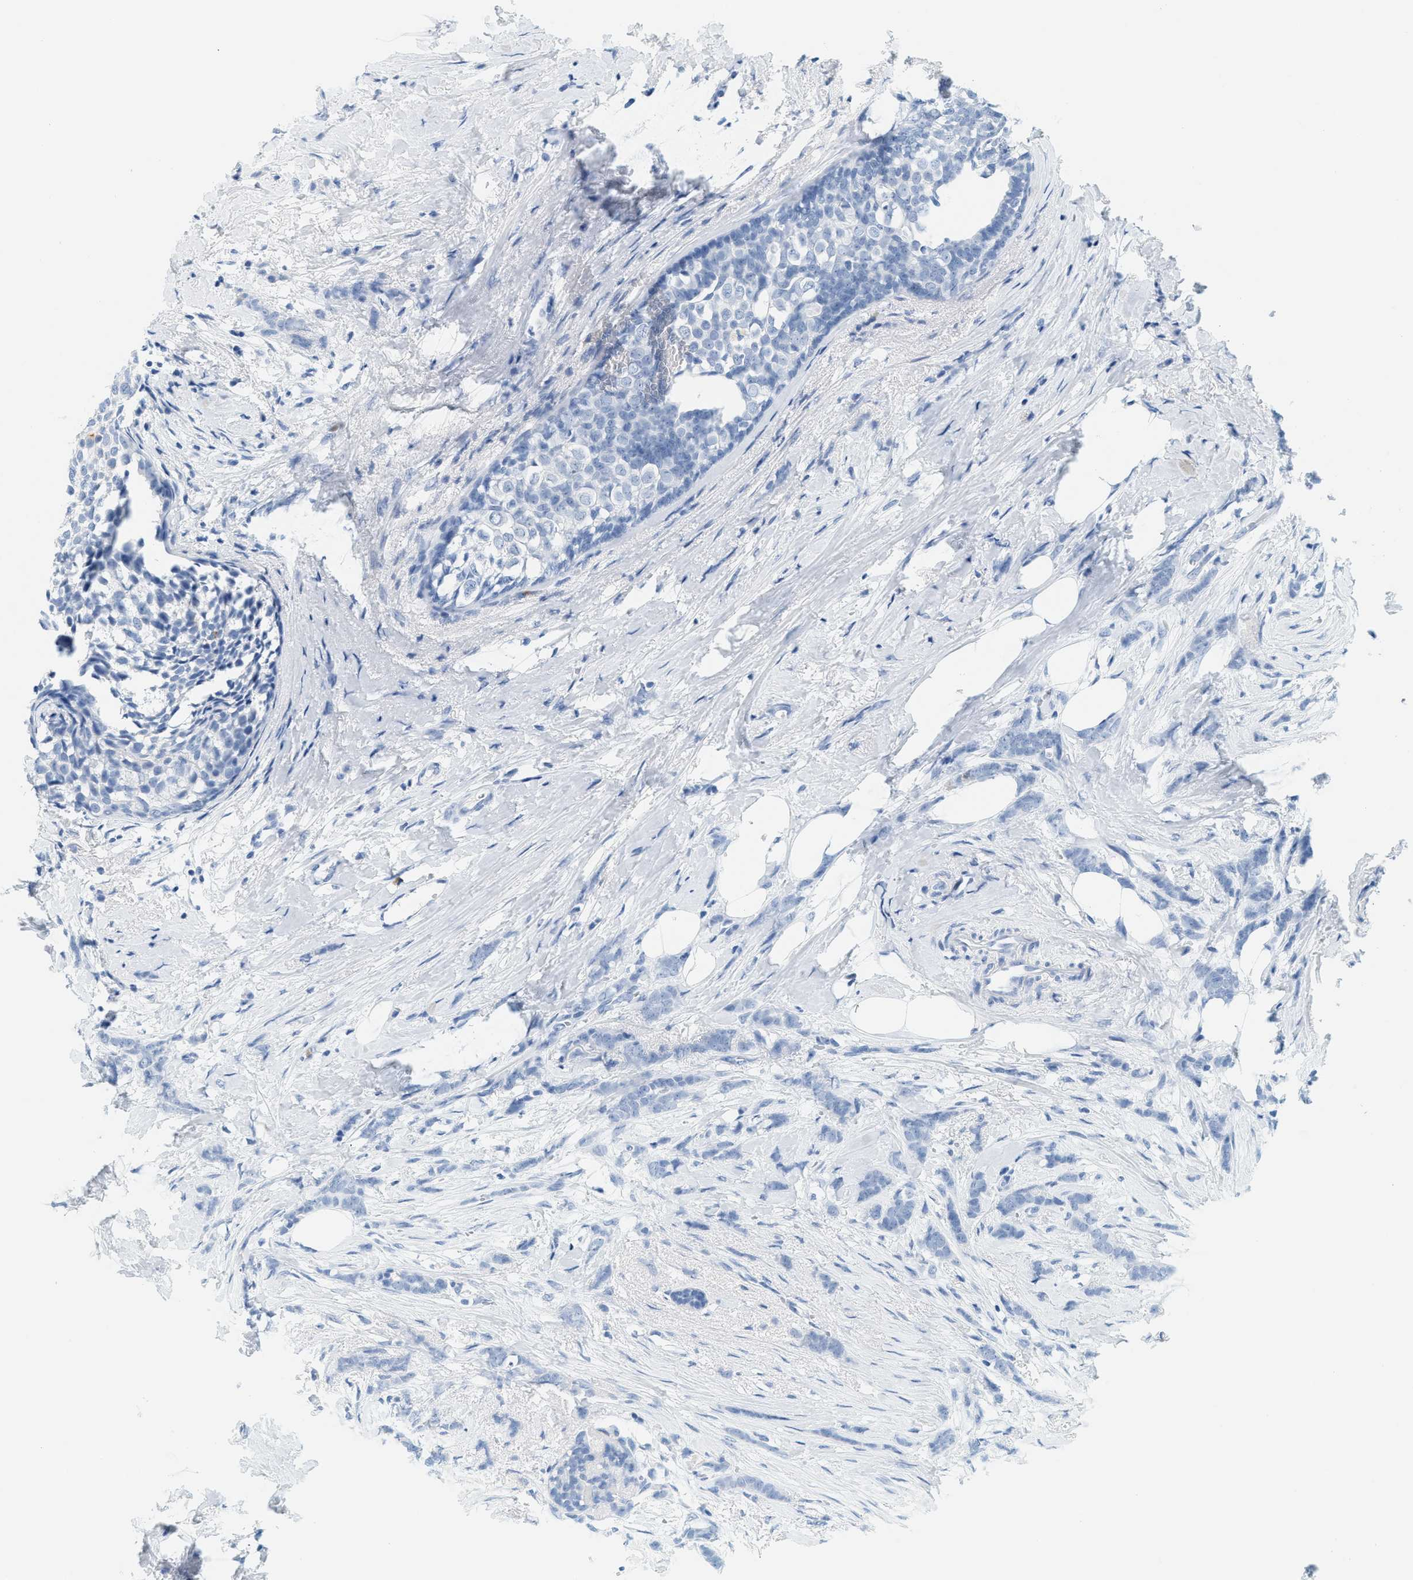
{"staining": {"intensity": "negative", "quantity": "none", "location": "none"}, "tissue": "breast cancer", "cell_type": "Tumor cells", "image_type": "cancer", "snomed": [{"axis": "morphology", "description": "Lobular carcinoma, in situ"}, {"axis": "morphology", "description": "Lobular carcinoma"}, {"axis": "topography", "description": "Breast"}], "caption": "Image shows no protein positivity in tumor cells of lobular carcinoma in situ (breast) tissue.", "gene": "LCN2", "patient": {"sex": "female", "age": 41}}